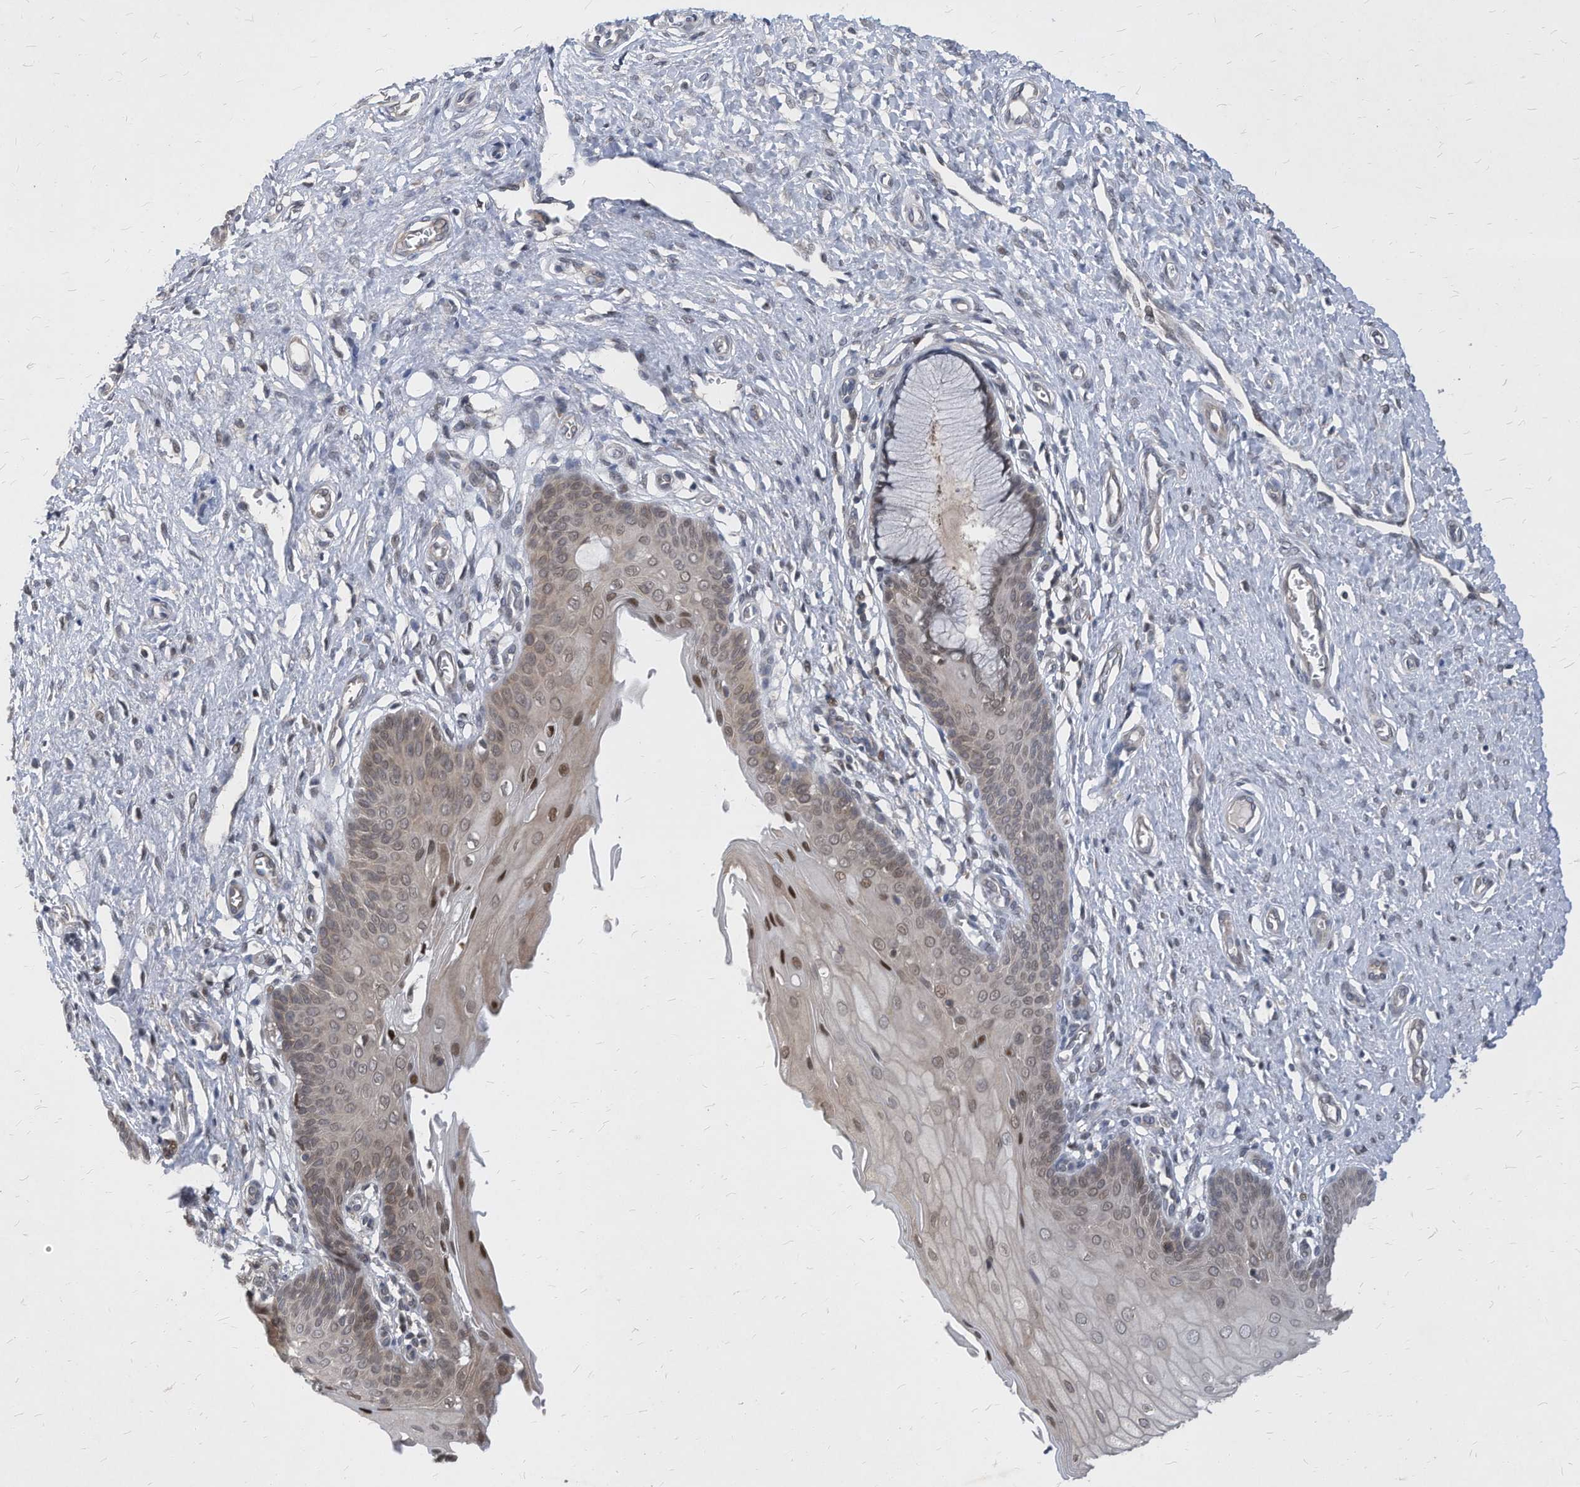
{"staining": {"intensity": "weak", "quantity": "<25%", "location": "cytoplasmic/membranous"}, "tissue": "cervix", "cell_type": "Glandular cells", "image_type": "normal", "snomed": [{"axis": "morphology", "description": "Normal tissue, NOS"}, {"axis": "topography", "description": "Cervix"}], "caption": "High magnification brightfield microscopy of normal cervix stained with DAB (brown) and counterstained with hematoxylin (blue): glandular cells show no significant positivity.", "gene": "KPNB1", "patient": {"sex": "female", "age": 55}}